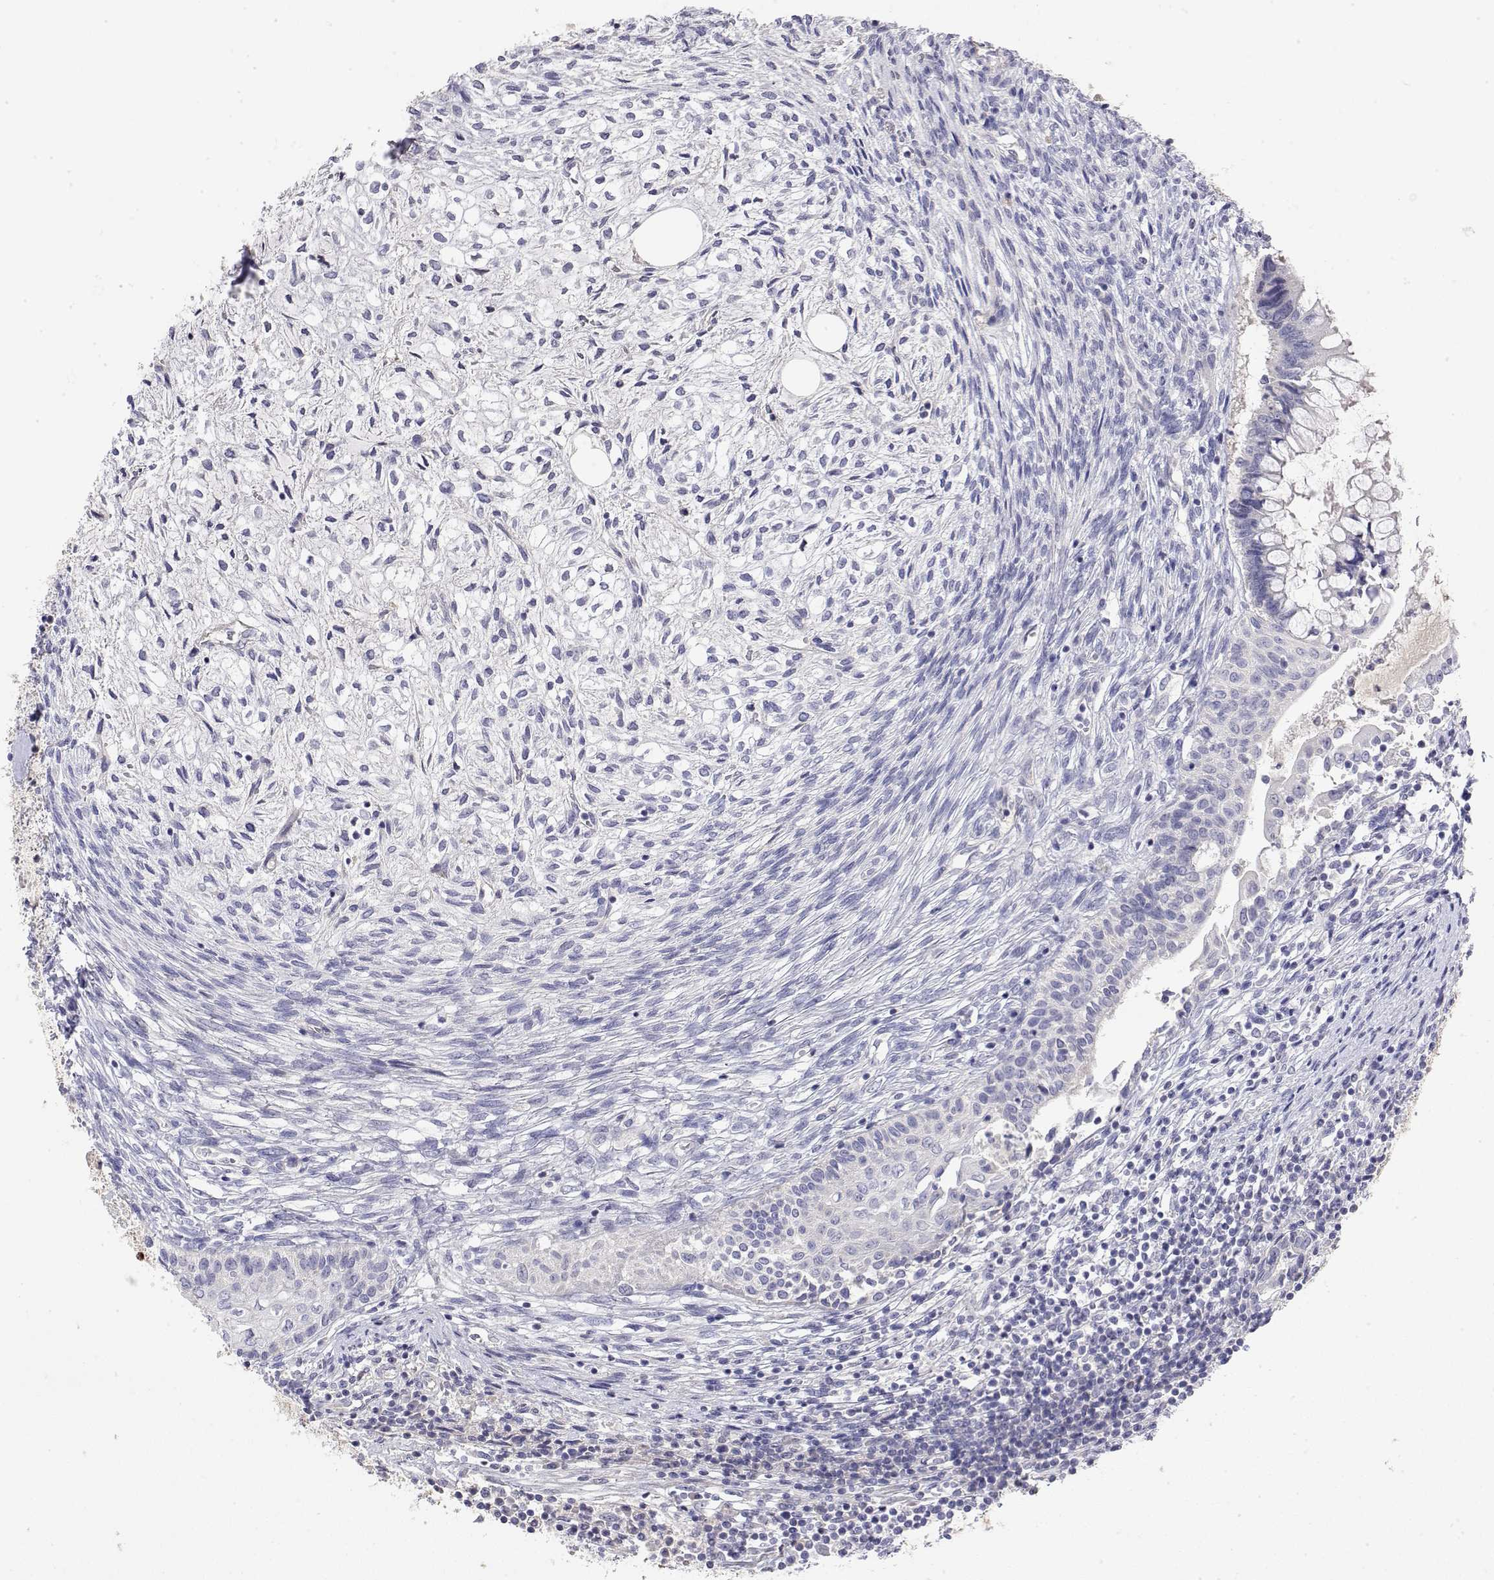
{"staining": {"intensity": "negative", "quantity": "none", "location": "none"}, "tissue": "testis cancer", "cell_type": "Tumor cells", "image_type": "cancer", "snomed": [{"axis": "morphology", "description": "Carcinoma, Embryonal, NOS"}, {"axis": "topography", "description": "Testis"}], "caption": "Immunohistochemistry (IHC) image of embryonal carcinoma (testis) stained for a protein (brown), which displays no staining in tumor cells. (DAB IHC, high magnification).", "gene": "GGACT", "patient": {"sex": "male", "age": 37}}